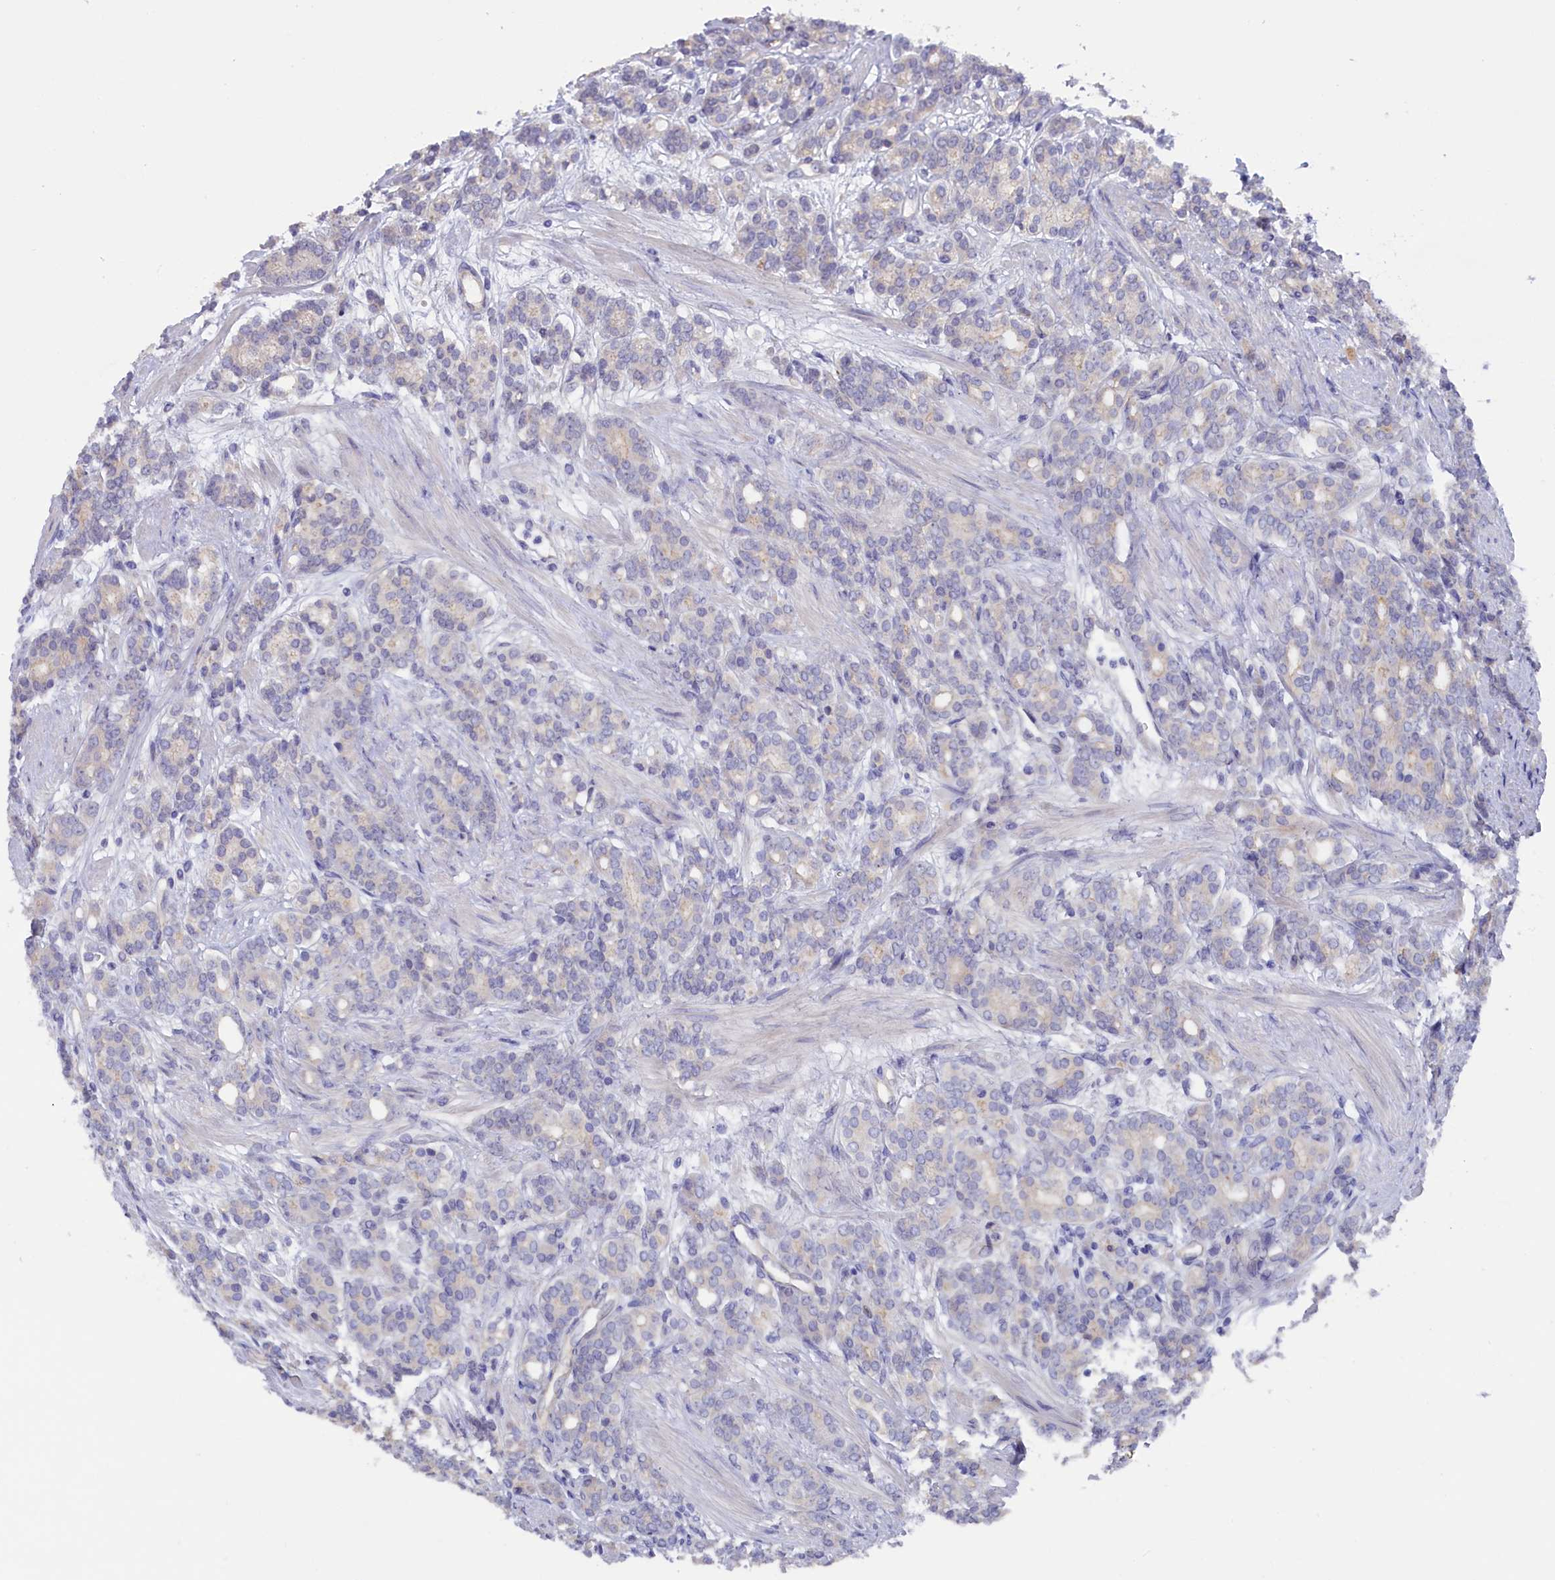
{"staining": {"intensity": "negative", "quantity": "none", "location": "none"}, "tissue": "prostate cancer", "cell_type": "Tumor cells", "image_type": "cancer", "snomed": [{"axis": "morphology", "description": "Adenocarcinoma, High grade"}, {"axis": "topography", "description": "Prostate"}], "caption": "Tumor cells are negative for protein expression in human prostate adenocarcinoma (high-grade).", "gene": "ZSWIM4", "patient": {"sex": "male", "age": 62}}